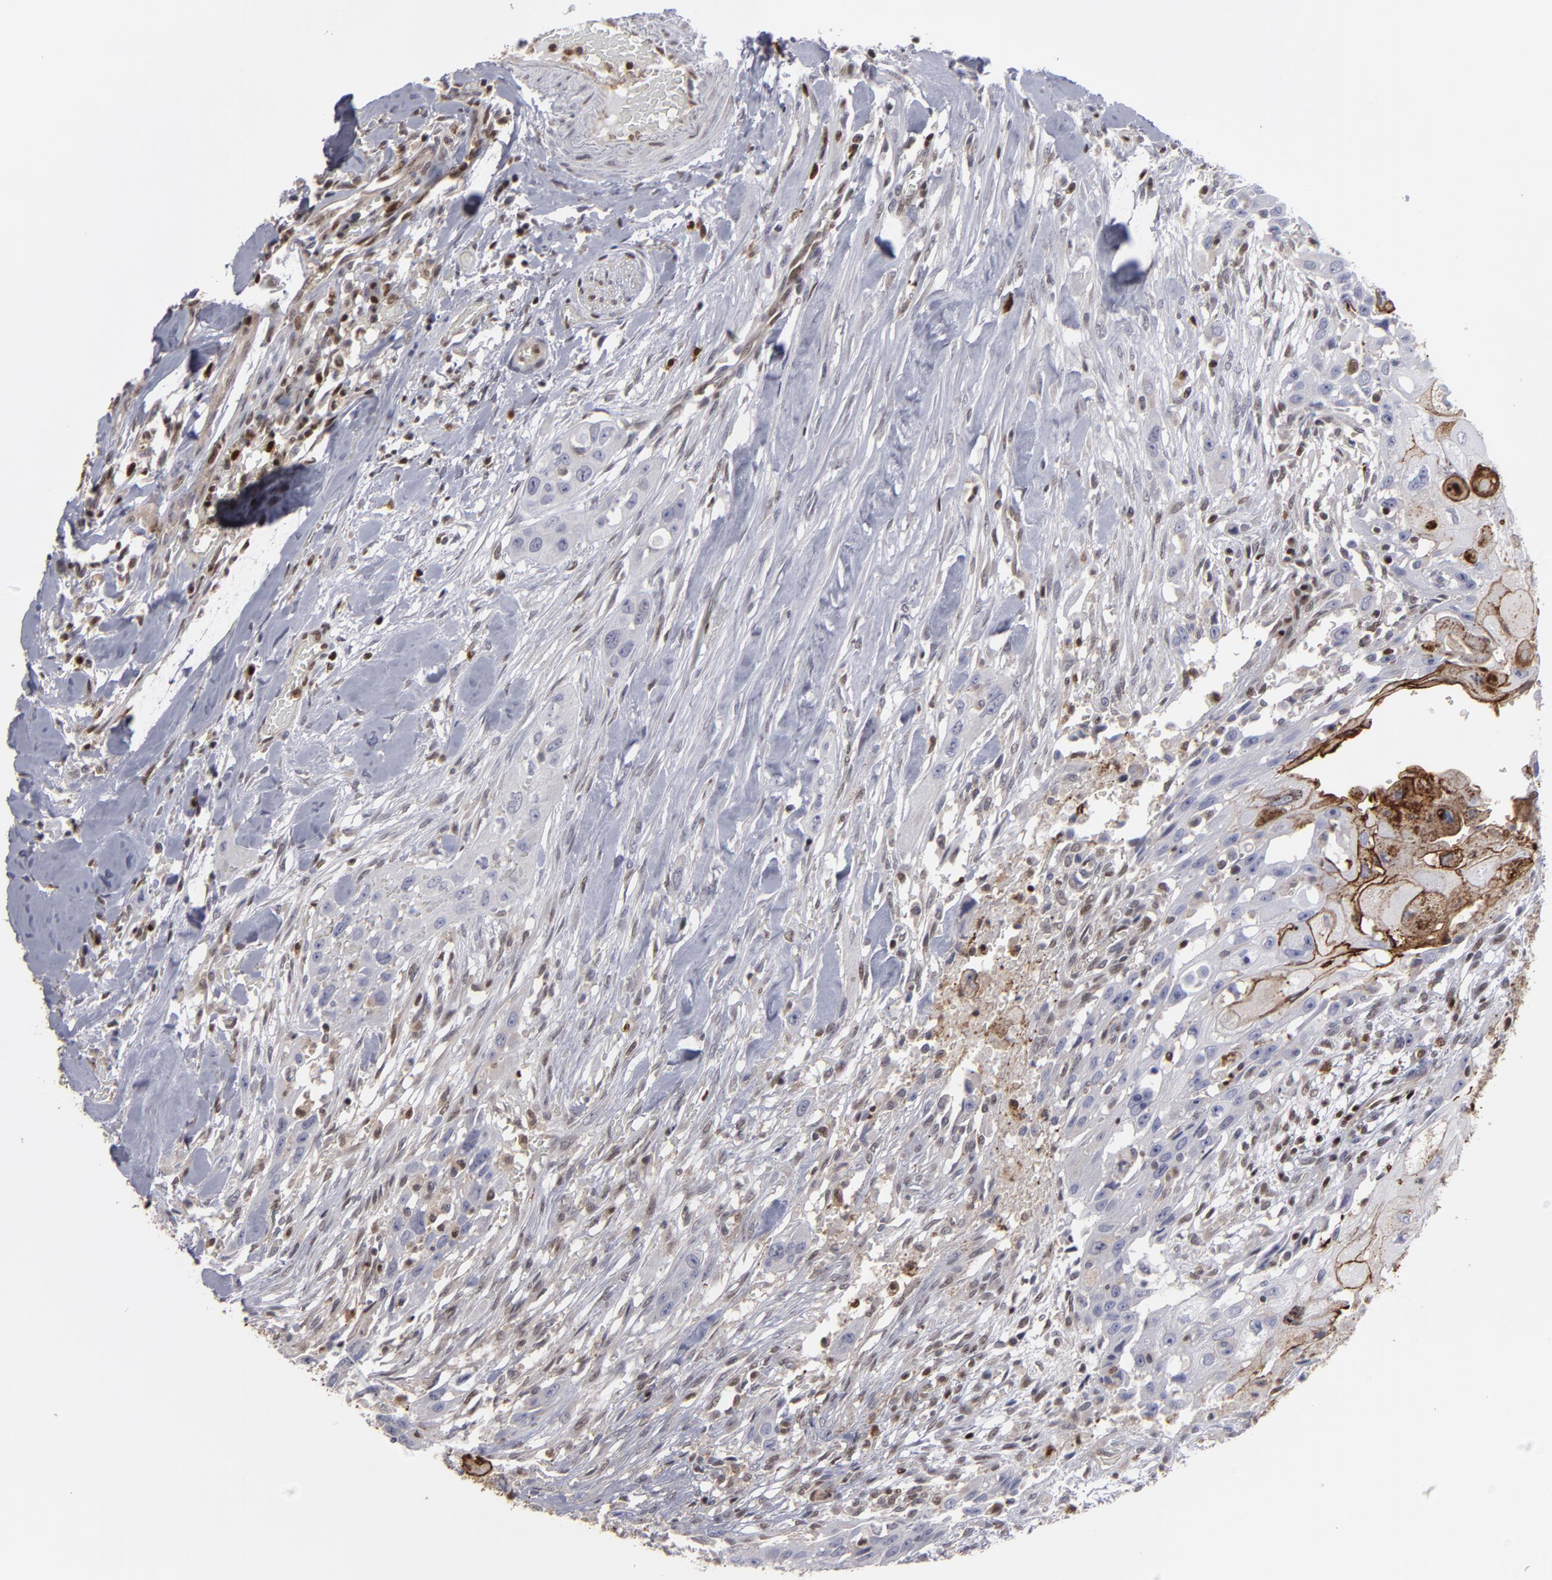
{"staining": {"intensity": "weak", "quantity": "<25%", "location": "cytoplasmic/membranous,nuclear"}, "tissue": "head and neck cancer", "cell_type": "Tumor cells", "image_type": "cancer", "snomed": [{"axis": "morphology", "description": "Neoplasm, malignant, NOS"}, {"axis": "topography", "description": "Salivary gland"}, {"axis": "topography", "description": "Head-Neck"}], "caption": "A histopathology image of head and neck cancer stained for a protein shows no brown staining in tumor cells. (DAB (3,3'-diaminobenzidine) immunohistochemistry (IHC) with hematoxylin counter stain).", "gene": "GSR", "patient": {"sex": "male", "age": 43}}